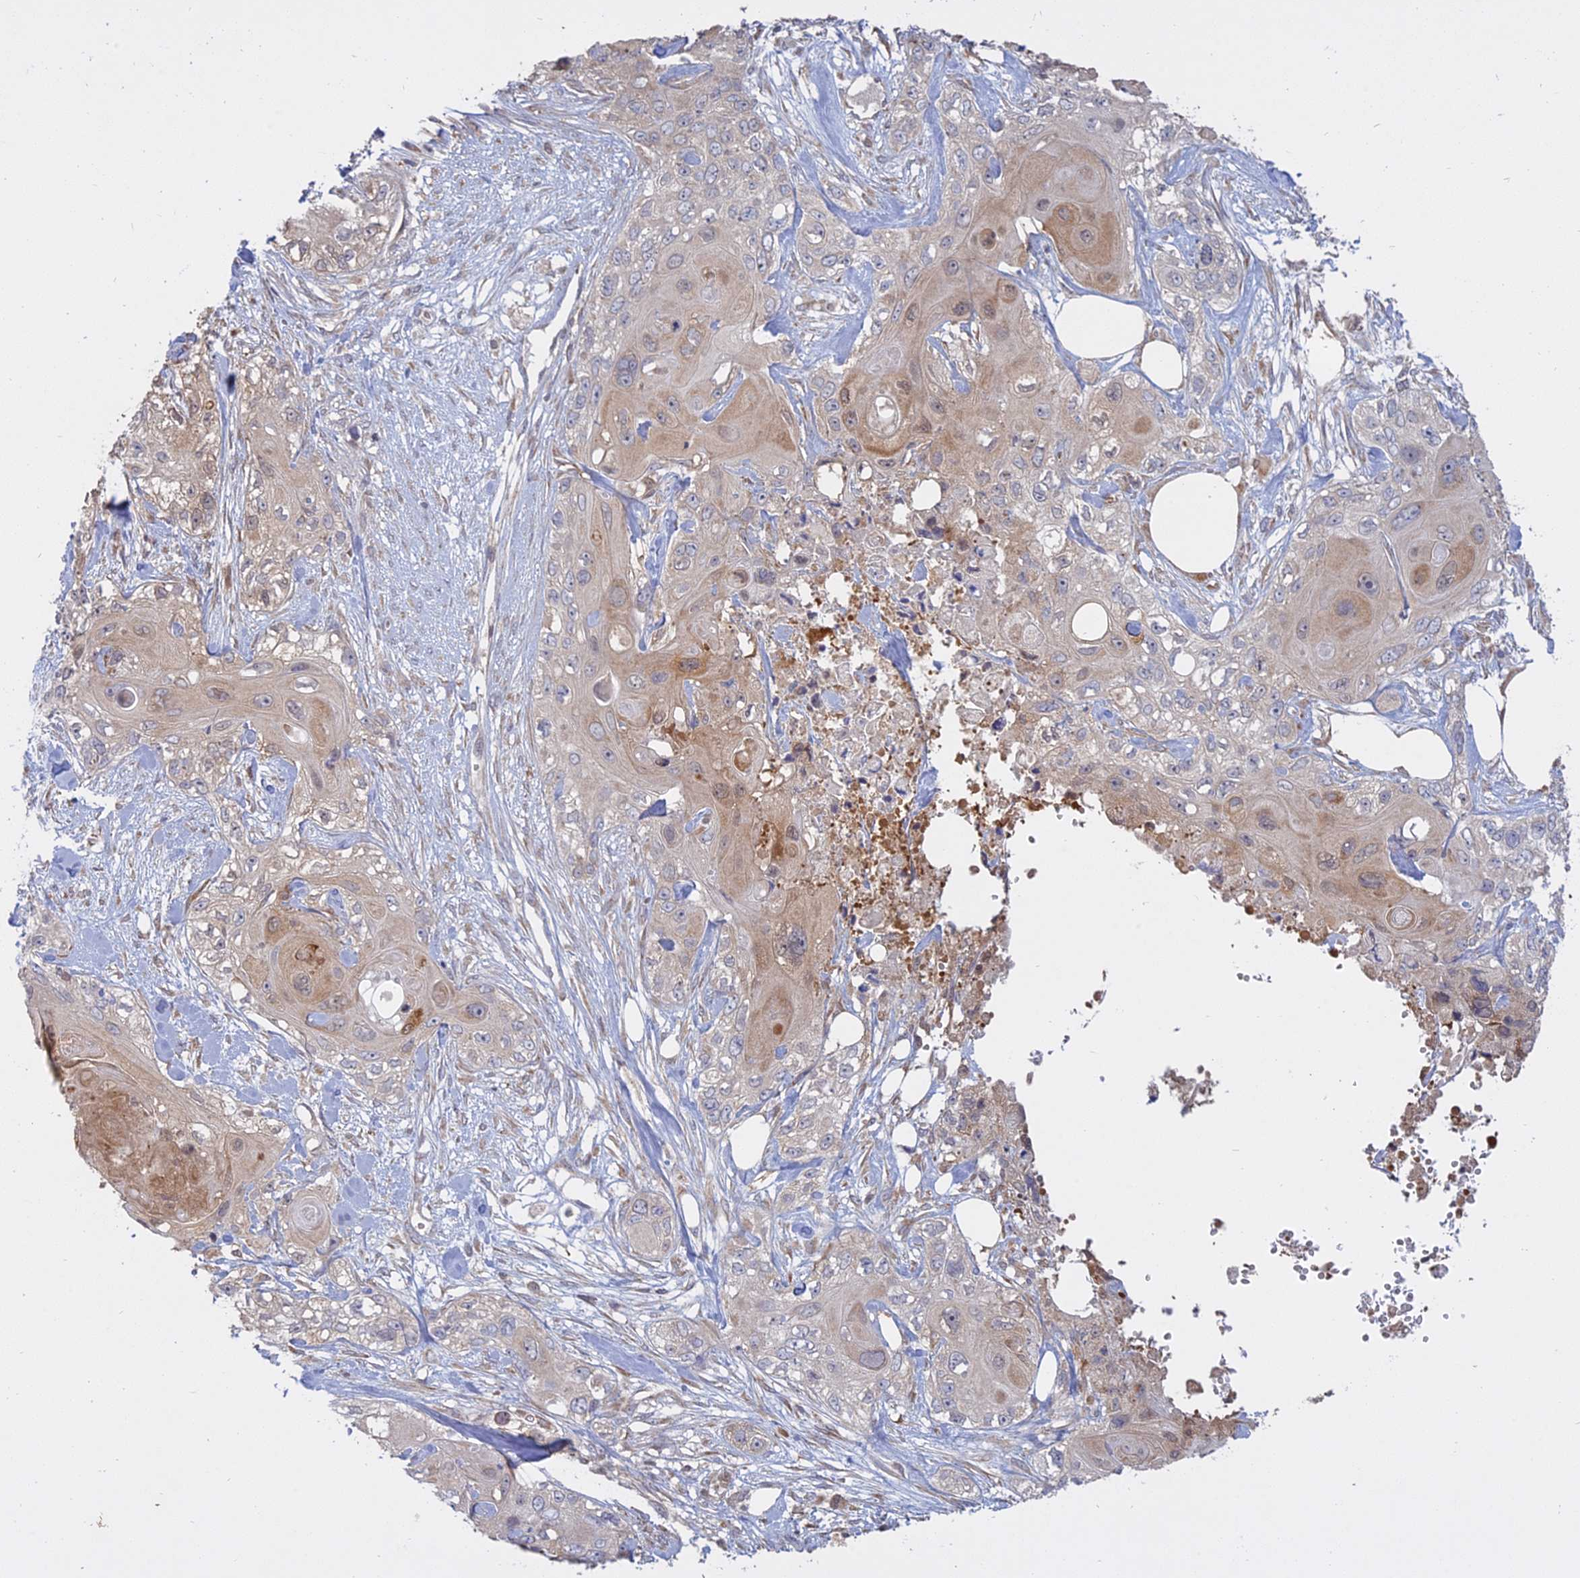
{"staining": {"intensity": "weak", "quantity": "25%-75%", "location": "cytoplasmic/membranous"}, "tissue": "skin cancer", "cell_type": "Tumor cells", "image_type": "cancer", "snomed": [{"axis": "morphology", "description": "Normal tissue, NOS"}, {"axis": "morphology", "description": "Squamous cell carcinoma, NOS"}, {"axis": "topography", "description": "Skin"}], "caption": "DAB immunohistochemical staining of skin cancer (squamous cell carcinoma) reveals weak cytoplasmic/membranous protein positivity in about 25%-75% of tumor cells. (IHC, brightfield microscopy, high magnification).", "gene": "TMEM208", "patient": {"sex": "male", "age": 72}}